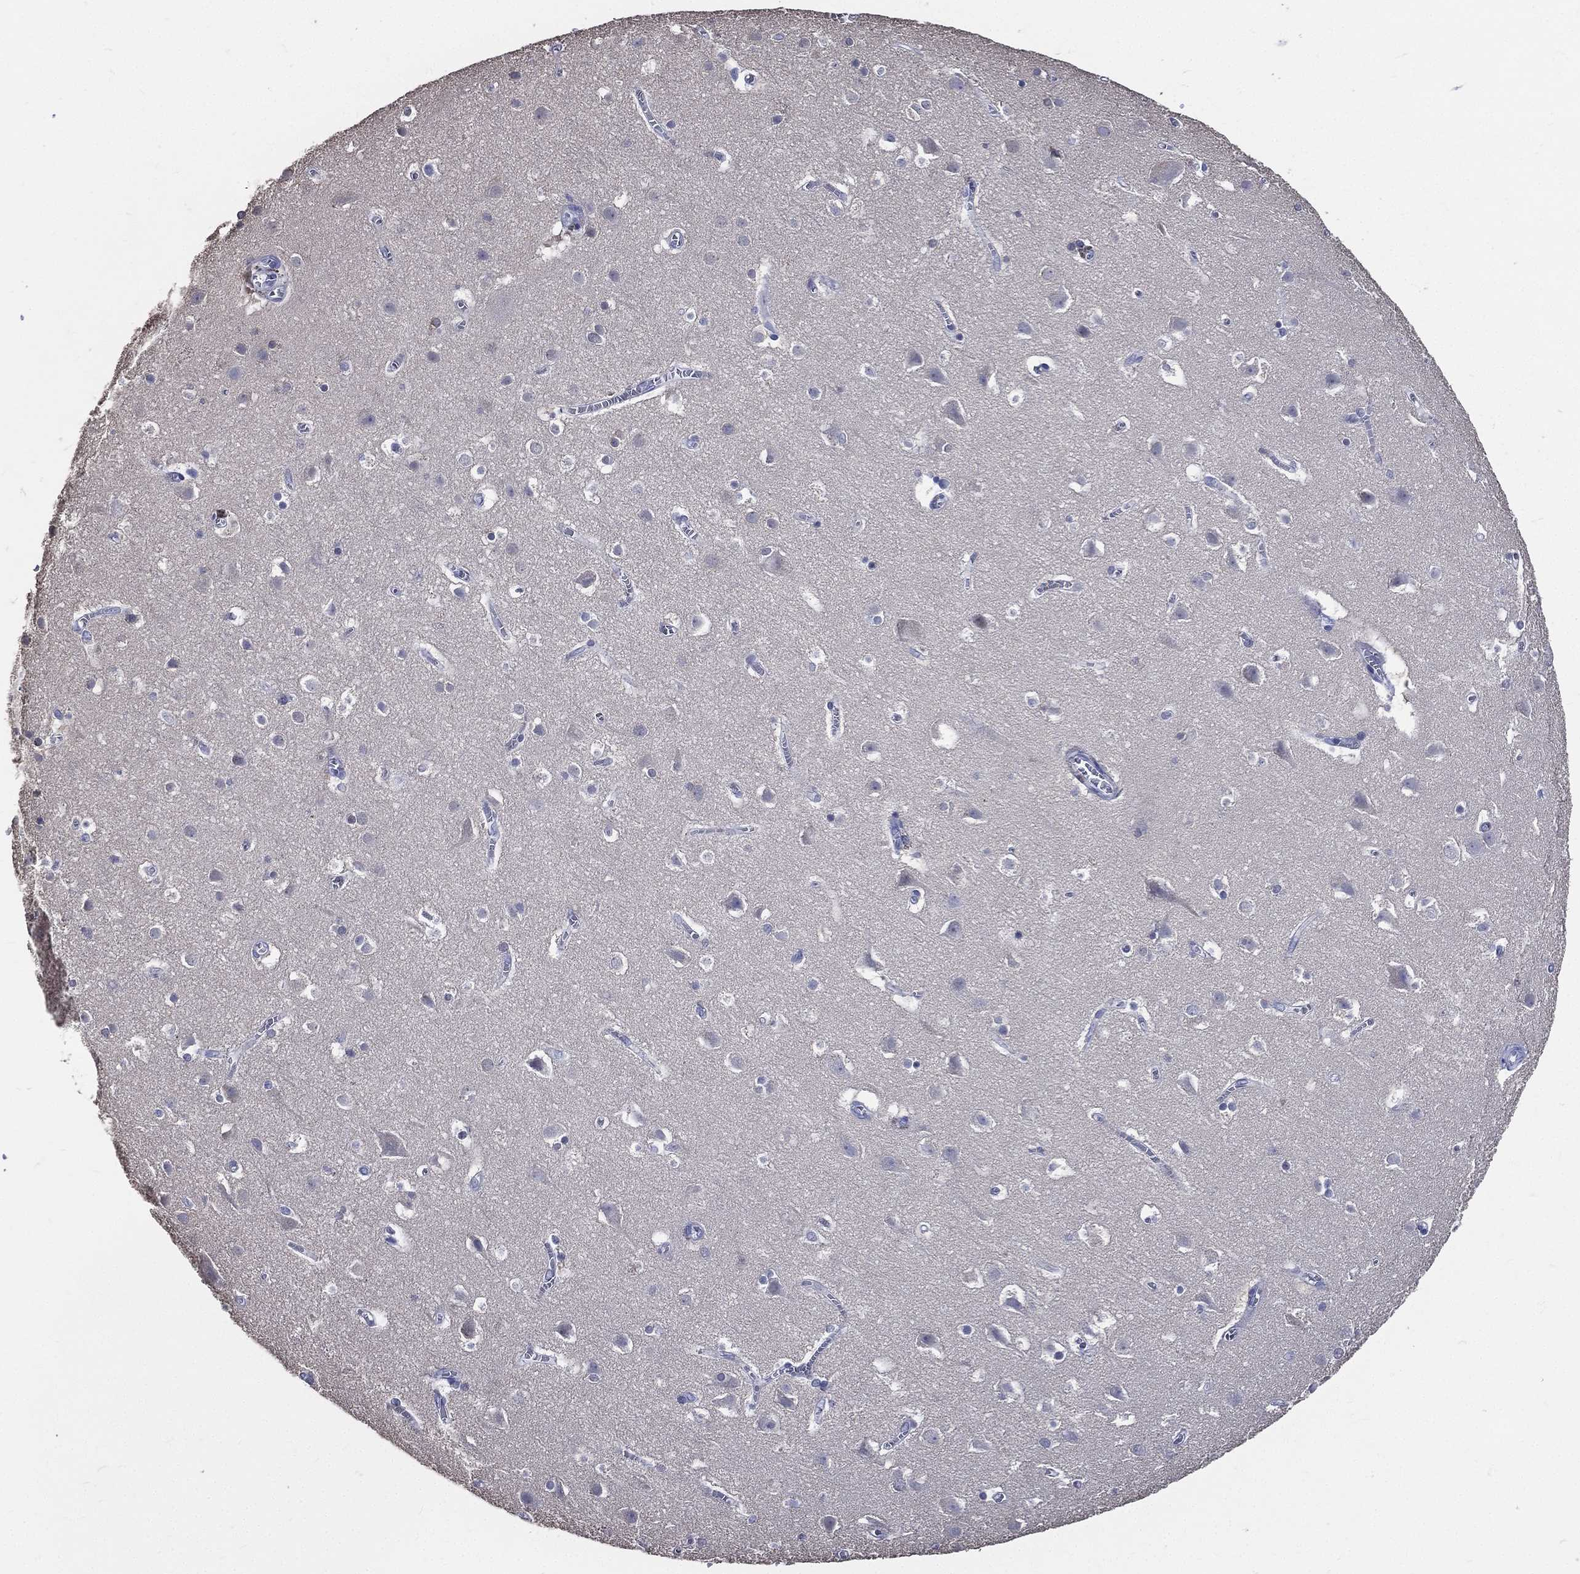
{"staining": {"intensity": "negative", "quantity": "none", "location": "none"}, "tissue": "cerebral cortex", "cell_type": "Endothelial cells", "image_type": "normal", "snomed": [{"axis": "morphology", "description": "Normal tissue, NOS"}, {"axis": "topography", "description": "Cerebral cortex"}], "caption": "Immunohistochemical staining of benign cerebral cortex shows no significant positivity in endothelial cells. Brightfield microscopy of immunohistochemistry stained with DAB (brown) and hematoxylin (blue), captured at high magnification.", "gene": "DPYS", "patient": {"sex": "male", "age": 59}}